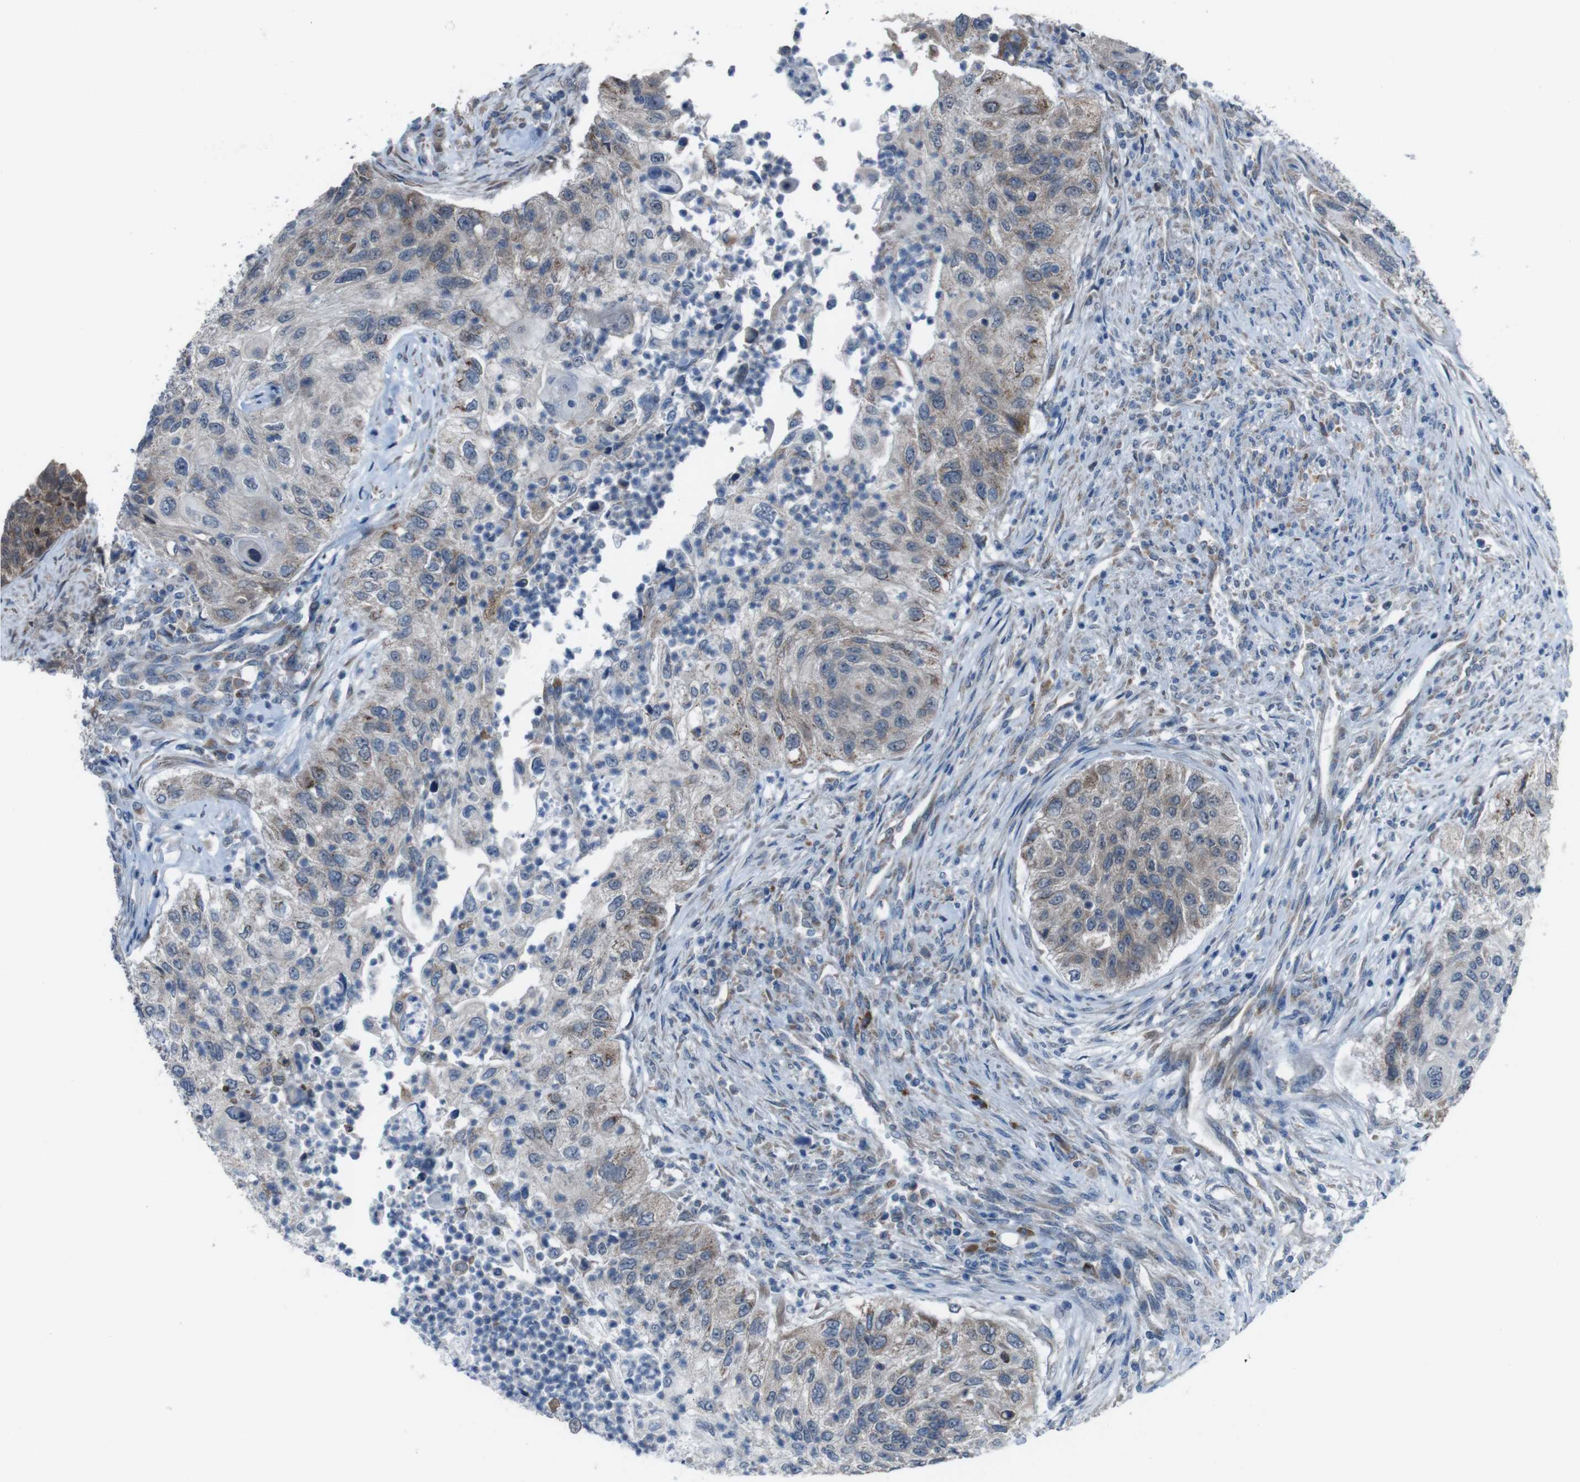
{"staining": {"intensity": "weak", "quantity": ">75%", "location": "cytoplasmic/membranous"}, "tissue": "urothelial cancer", "cell_type": "Tumor cells", "image_type": "cancer", "snomed": [{"axis": "morphology", "description": "Urothelial carcinoma, High grade"}, {"axis": "topography", "description": "Urinary bladder"}], "caption": "Immunohistochemistry (DAB) staining of urothelial cancer exhibits weak cytoplasmic/membranous protein expression in about >75% of tumor cells.", "gene": "CDH22", "patient": {"sex": "female", "age": 60}}